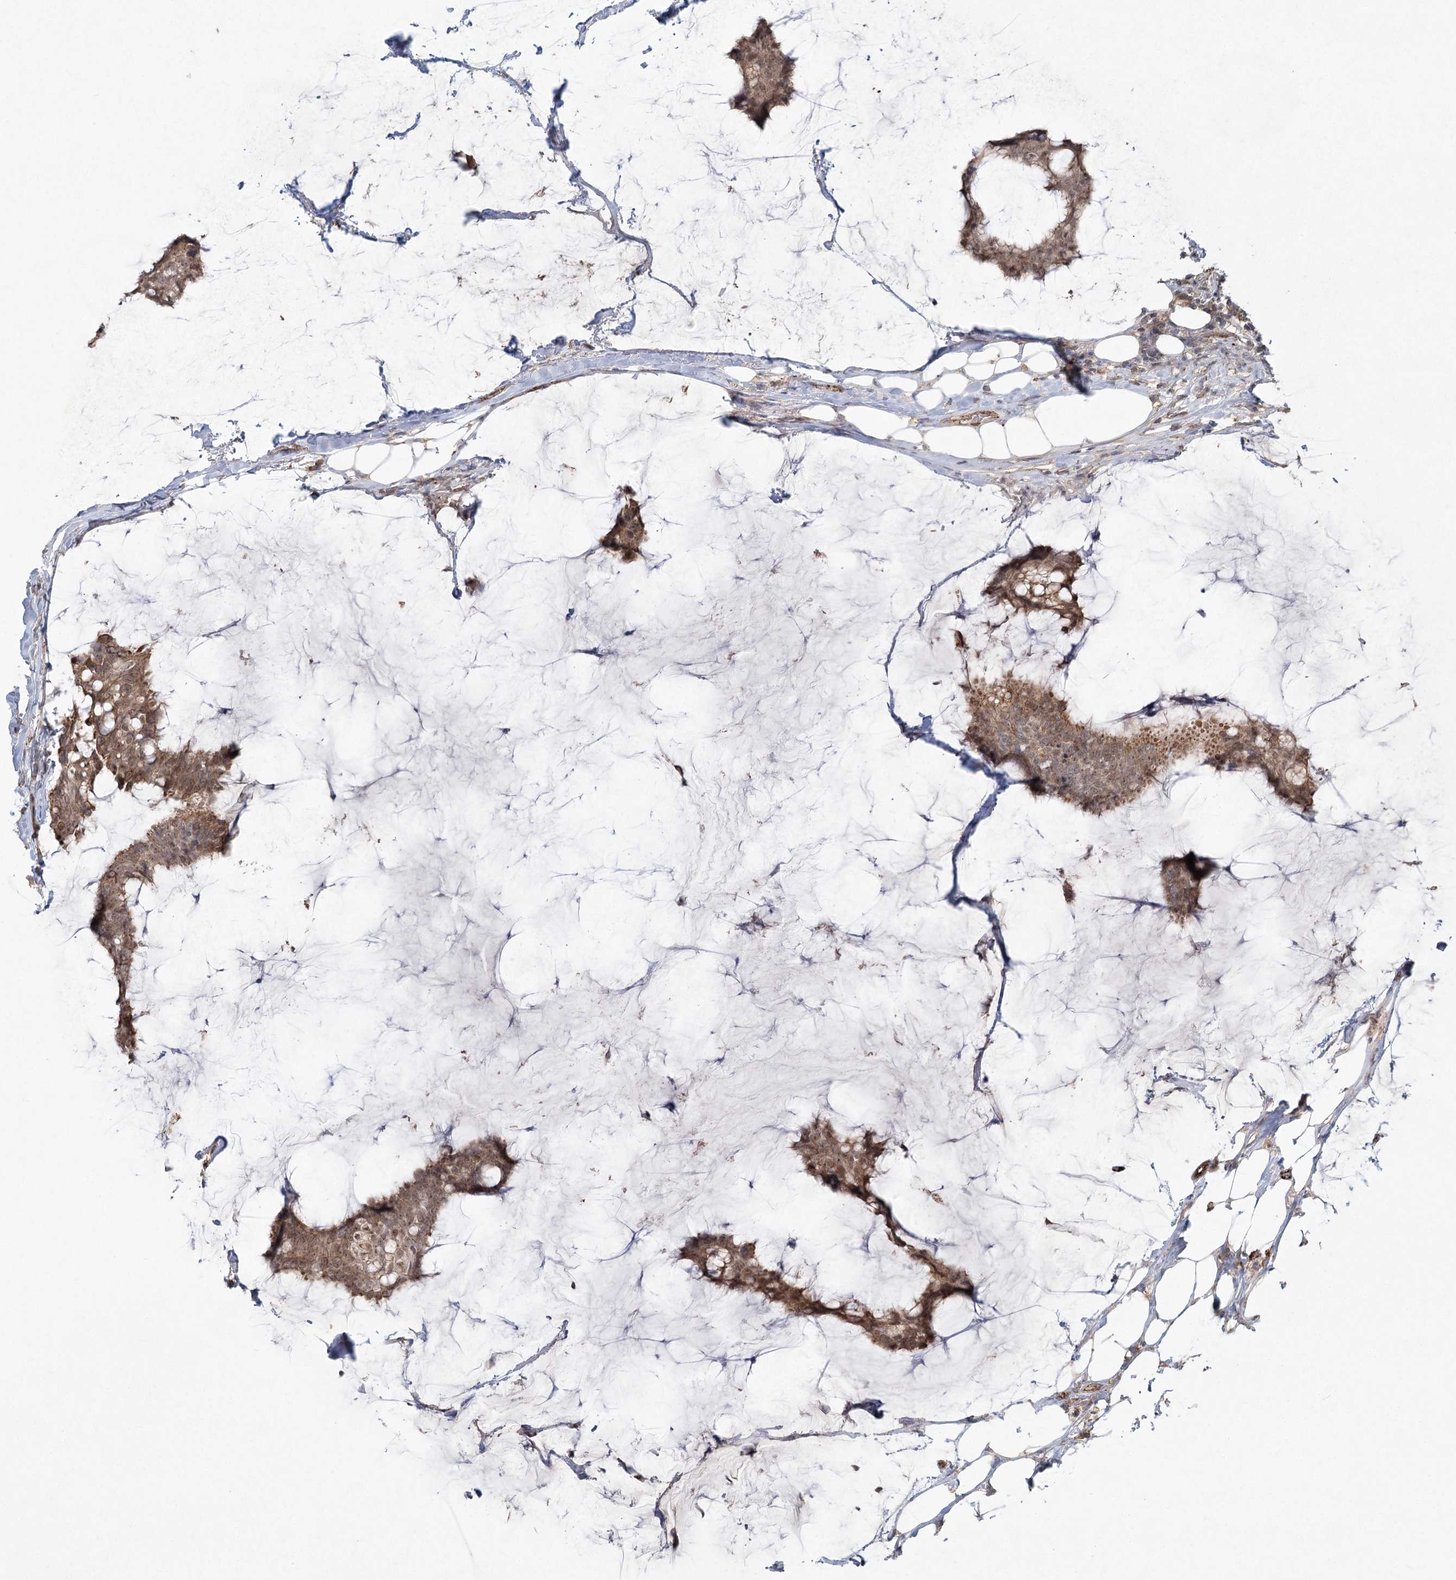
{"staining": {"intensity": "moderate", "quantity": ">75%", "location": "cytoplasmic/membranous,nuclear"}, "tissue": "breast cancer", "cell_type": "Tumor cells", "image_type": "cancer", "snomed": [{"axis": "morphology", "description": "Duct carcinoma"}, {"axis": "topography", "description": "Breast"}], "caption": "A medium amount of moderate cytoplasmic/membranous and nuclear positivity is seen in about >75% of tumor cells in breast cancer tissue.", "gene": "KBTBD4", "patient": {"sex": "female", "age": 93}}